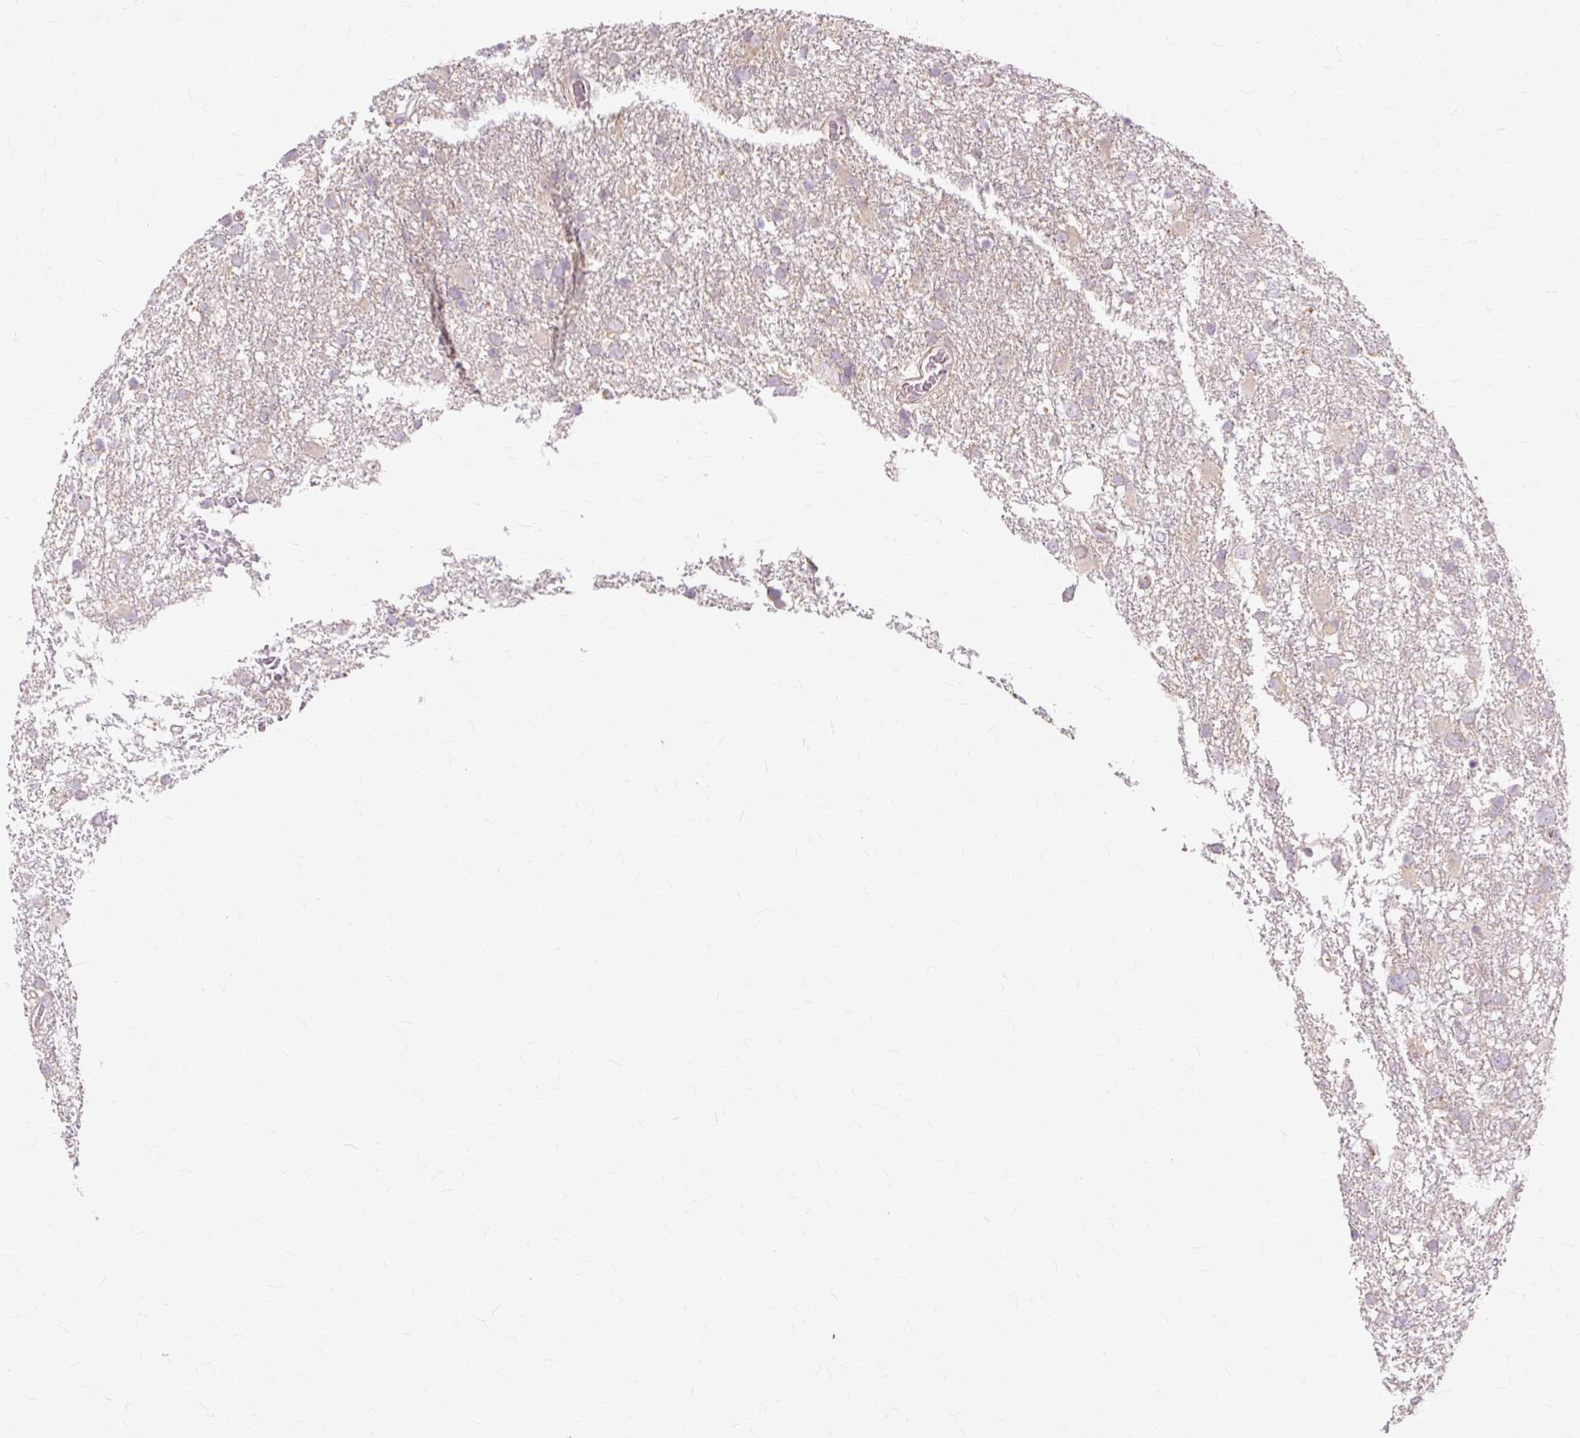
{"staining": {"intensity": "negative", "quantity": "none", "location": "none"}, "tissue": "glioma", "cell_type": "Tumor cells", "image_type": "cancer", "snomed": [{"axis": "morphology", "description": "Glioma, malignant, High grade"}, {"axis": "topography", "description": "Brain"}], "caption": "Image shows no significant protein positivity in tumor cells of malignant high-grade glioma.", "gene": "PDZD2", "patient": {"sex": "male", "age": 61}}